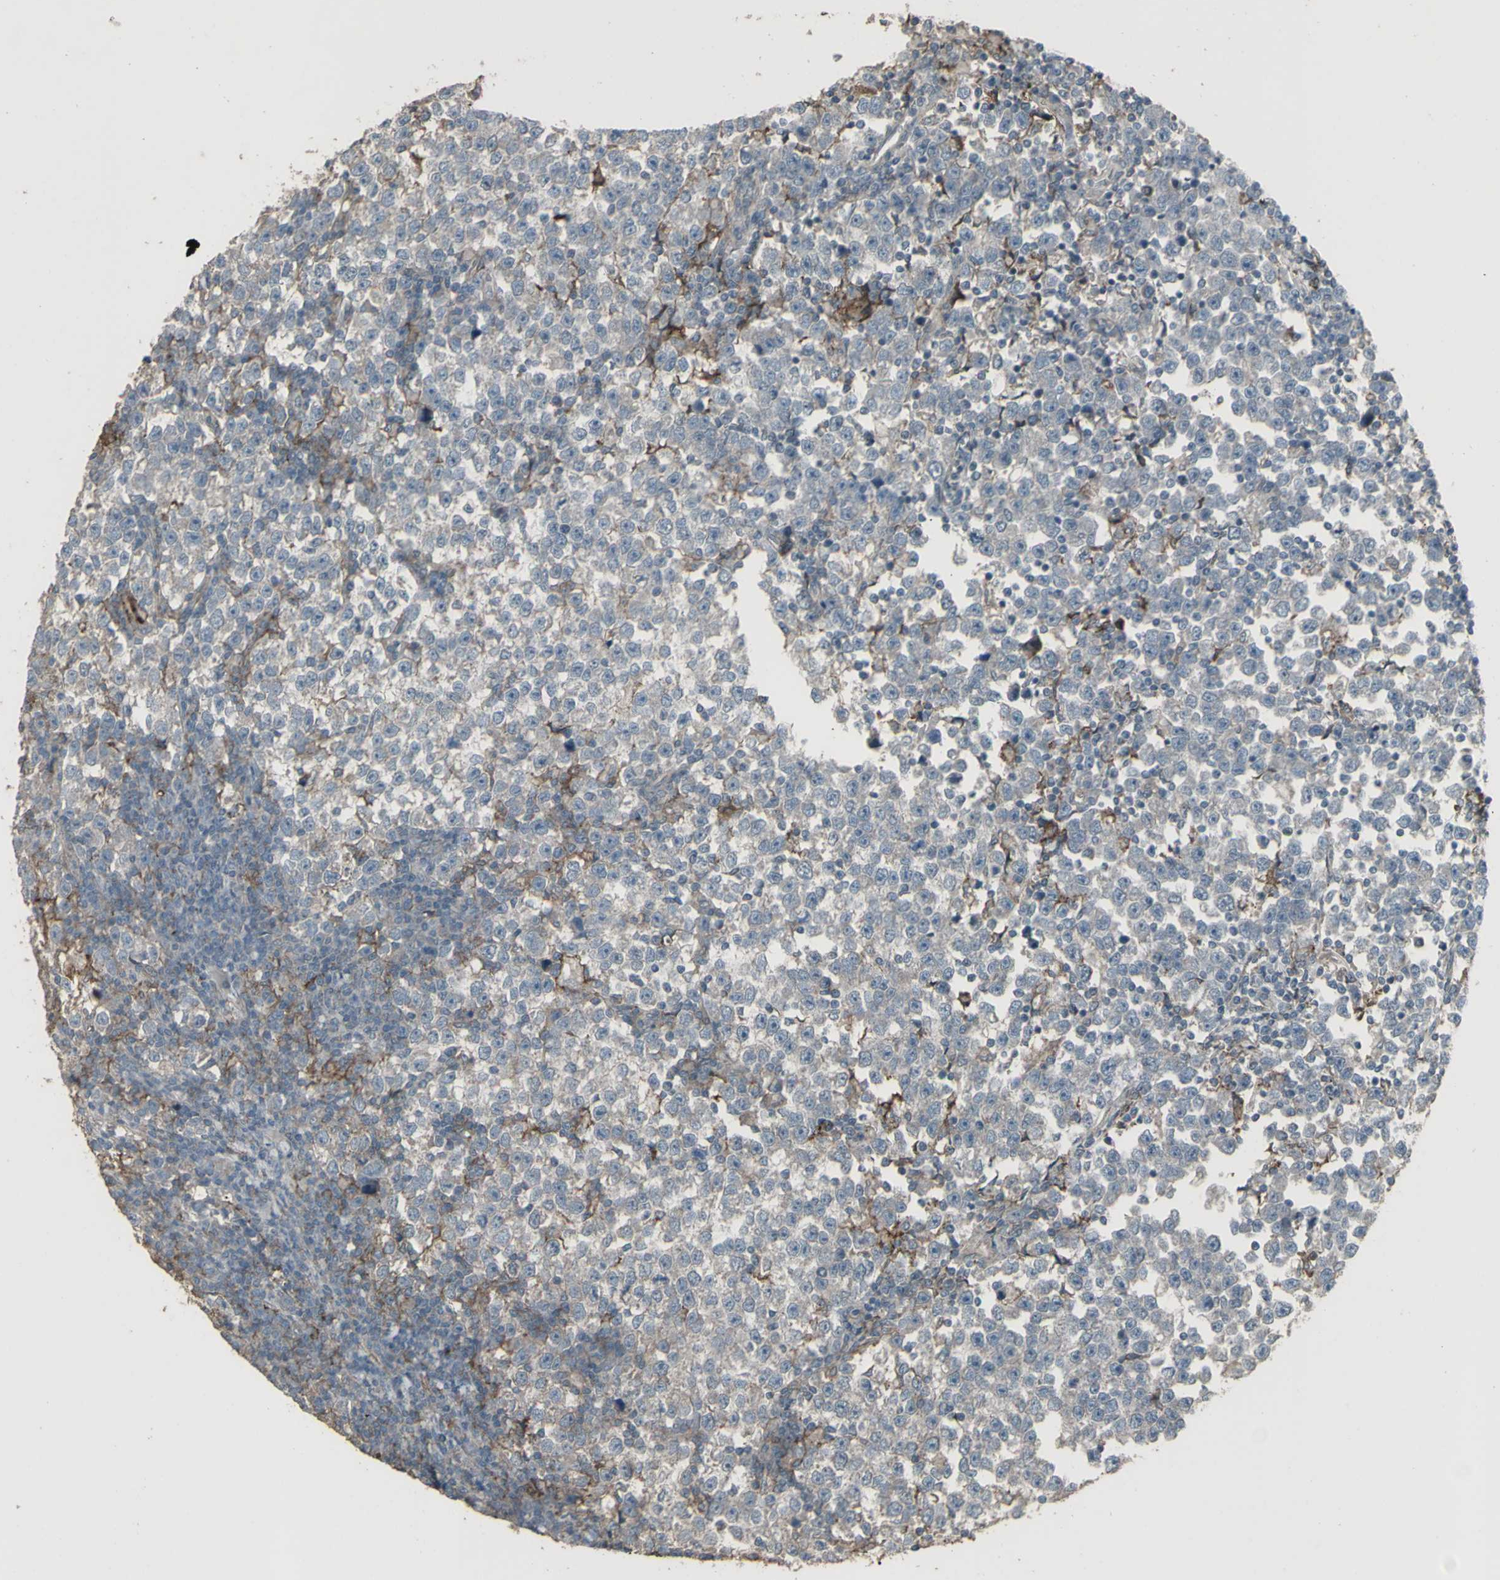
{"staining": {"intensity": "negative", "quantity": "none", "location": "none"}, "tissue": "testis cancer", "cell_type": "Tumor cells", "image_type": "cancer", "snomed": [{"axis": "morphology", "description": "Seminoma, NOS"}, {"axis": "topography", "description": "Testis"}], "caption": "DAB immunohistochemical staining of human testis cancer reveals no significant positivity in tumor cells.", "gene": "SMO", "patient": {"sex": "male", "age": 43}}